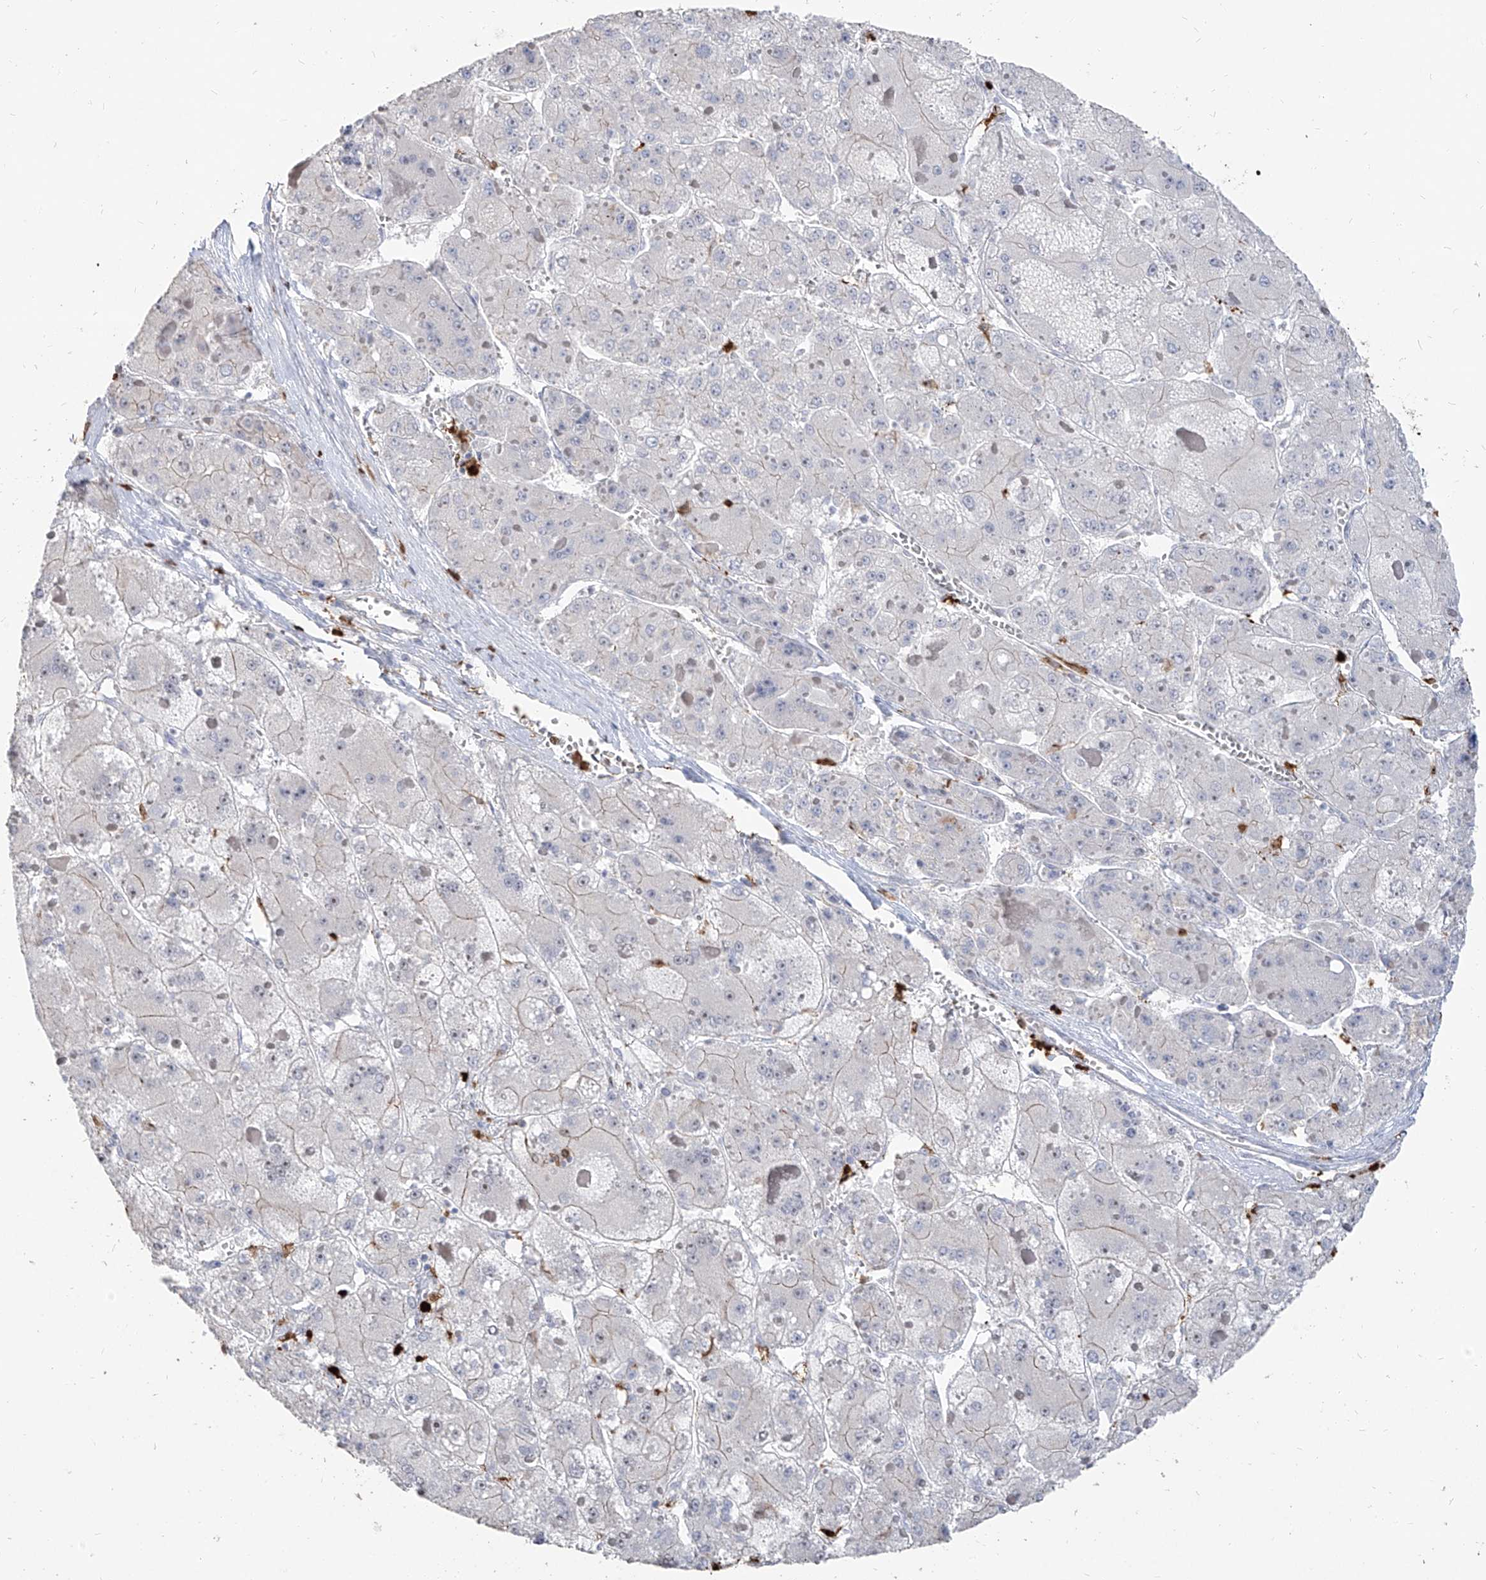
{"staining": {"intensity": "negative", "quantity": "none", "location": "none"}, "tissue": "liver cancer", "cell_type": "Tumor cells", "image_type": "cancer", "snomed": [{"axis": "morphology", "description": "Carcinoma, Hepatocellular, NOS"}, {"axis": "topography", "description": "Liver"}], "caption": "There is no significant expression in tumor cells of liver cancer.", "gene": "ZNF227", "patient": {"sex": "female", "age": 73}}